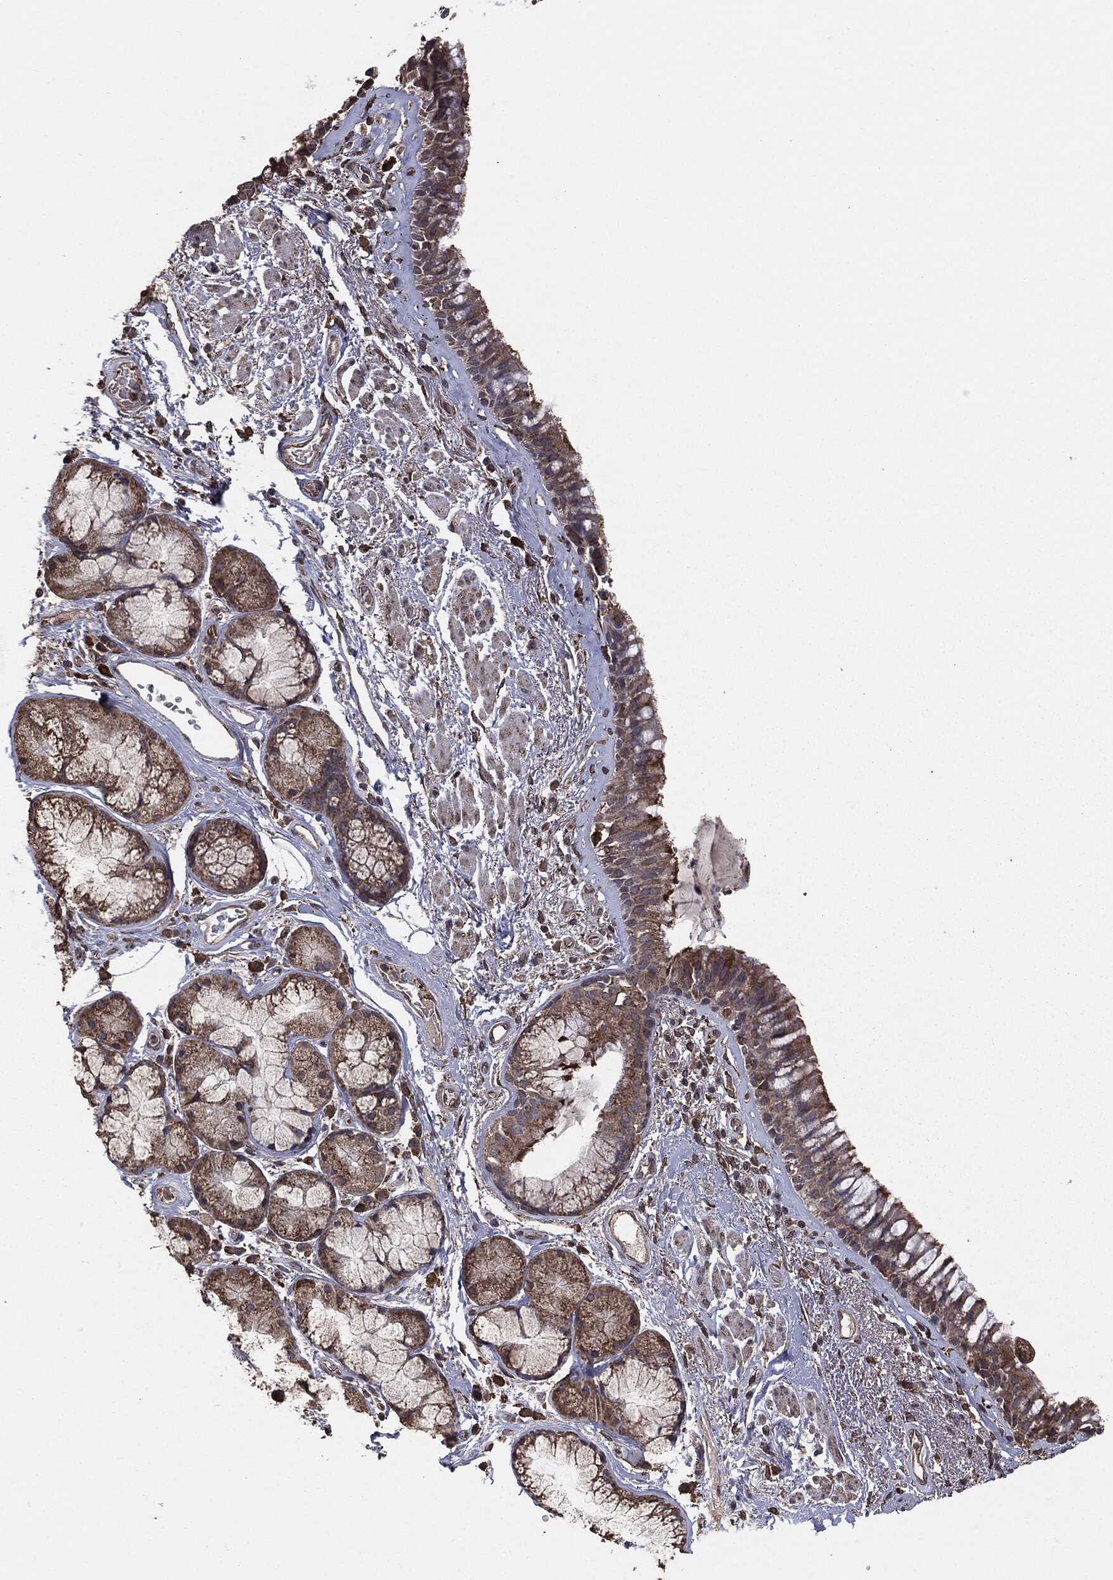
{"staining": {"intensity": "moderate", "quantity": "25%-75%", "location": "cytoplasmic/membranous"}, "tissue": "bronchus", "cell_type": "Respiratory epithelial cells", "image_type": "normal", "snomed": [{"axis": "morphology", "description": "Normal tissue, NOS"}, {"axis": "topography", "description": "Bronchus"}], "caption": "A medium amount of moderate cytoplasmic/membranous positivity is seen in approximately 25%-75% of respiratory epithelial cells in benign bronchus. (Brightfield microscopy of DAB IHC at high magnification).", "gene": "MTOR", "patient": {"sex": "male", "age": 82}}